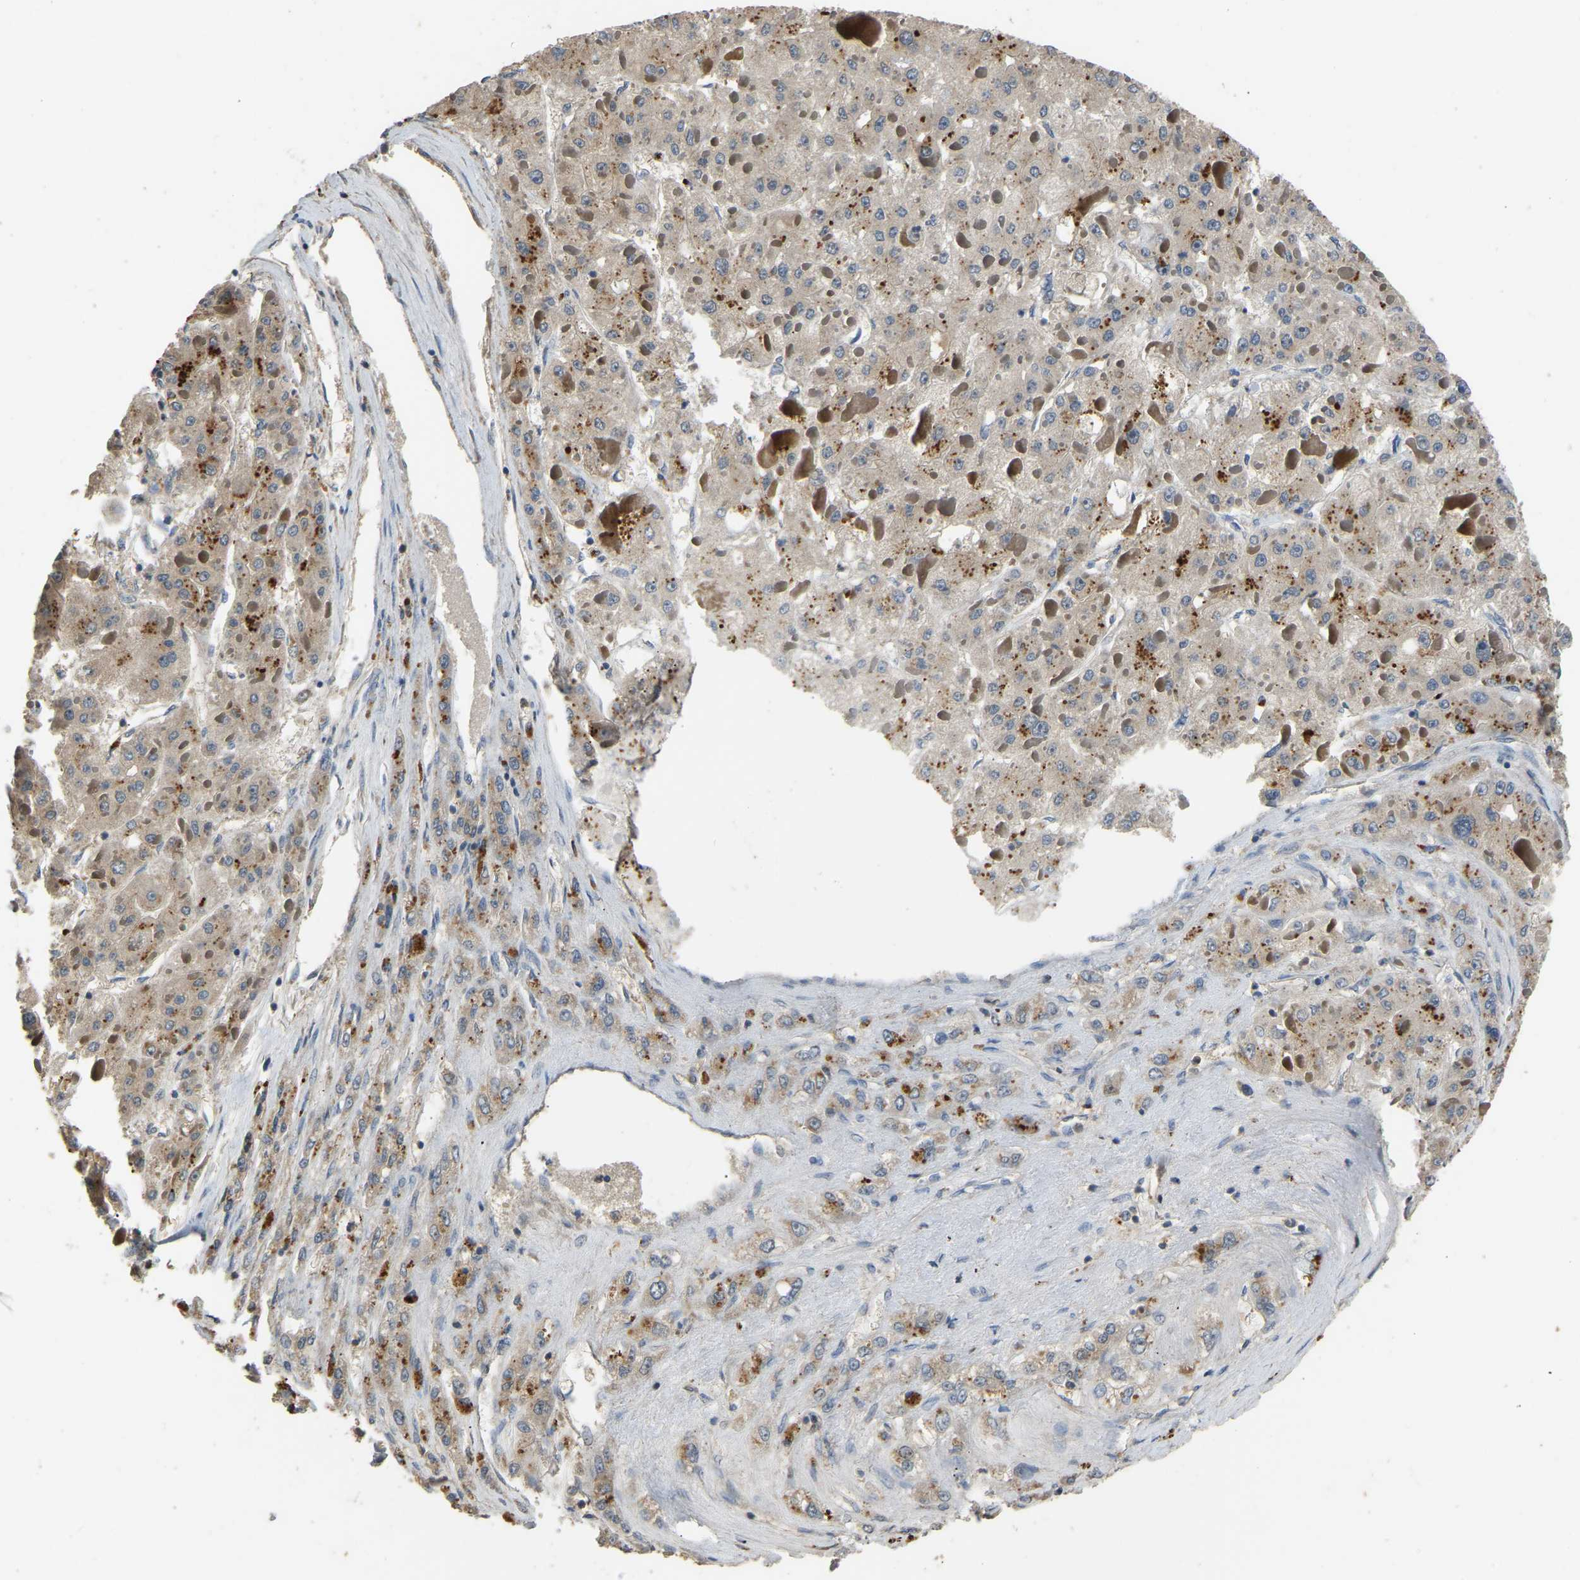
{"staining": {"intensity": "weak", "quantity": ">75%", "location": "cytoplasmic/membranous"}, "tissue": "liver cancer", "cell_type": "Tumor cells", "image_type": "cancer", "snomed": [{"axis": "morphology", "description": "Carcinoma, Hepatocellular, NOS"}, {"axis": "topography", "description": "Liver"}], "caption": "Immunohistochemistry photomicrograph of neoplastic tissue: liver cancer (hepatocellular carcinoma) stained using immunohistochemistry (IHC) exhibits low levels of weak protein expression localized specifically in the cytoplasmic/membranous of tumor cells, appearing as a cytoplasmic/membranous brown color.", "gene": "TUFM", "patient": {"sex": "female", "age": 73}}